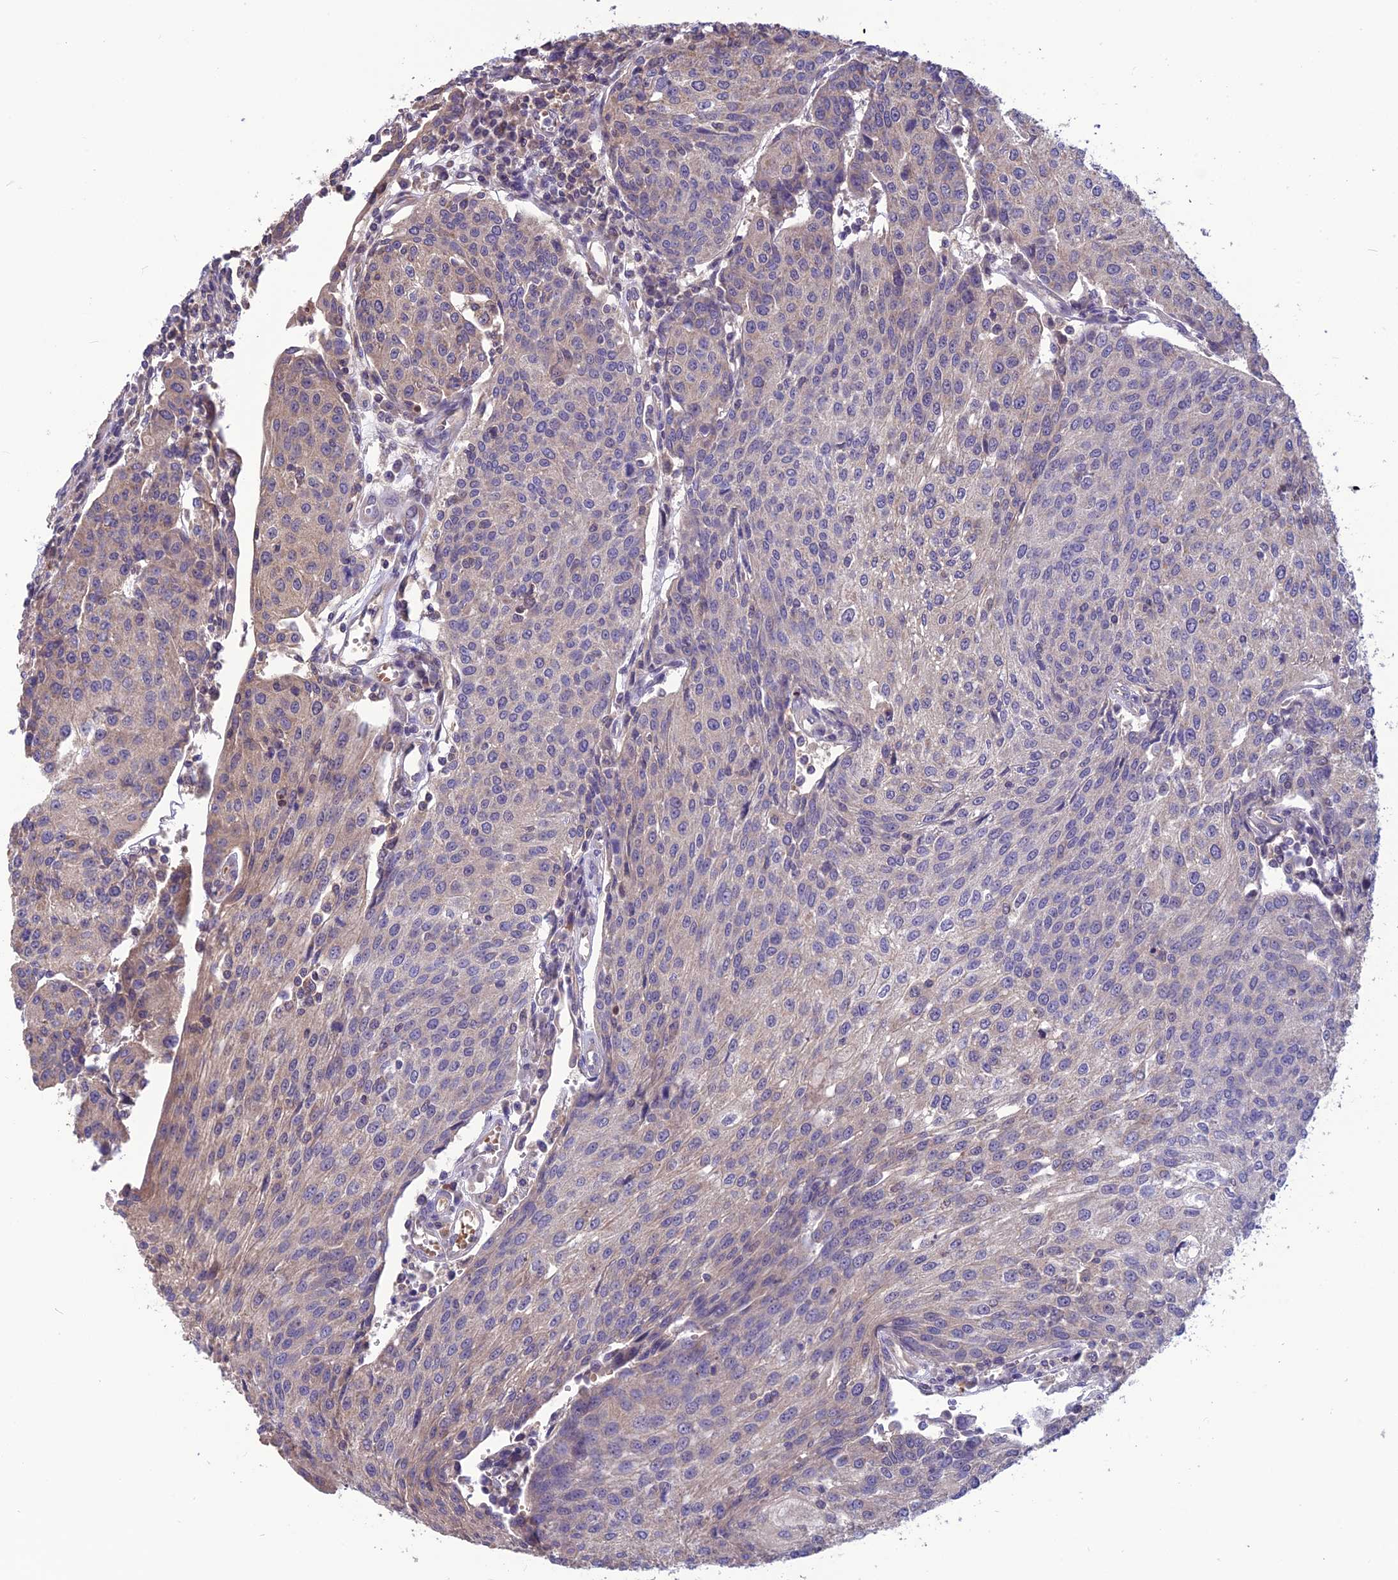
{"staining": {"intensity": "weak", "quantity": "<25%", "location": "cytoplasmic/membranous"}, "tissue": "urothelial cancer", "cell_type": "Tumor cells", "image_type": "cancer", "snomed": [{"axis": "morphology", "description": "Urothelial carcinoma, High grade"}, {"axis": "topography", "description": "Urinary bladder"}], "caption": "An immunohistochemistry micrograph of high-grade urothelial carcinoma is shown. There is no staining in tumor cells of high-grade urothelial carcinoma. (DAB (3,3'-diaminobenzidine) IHC, high magnification).", "gene": "PSMF1", "patient": {"sex": "female", "age": 85}}